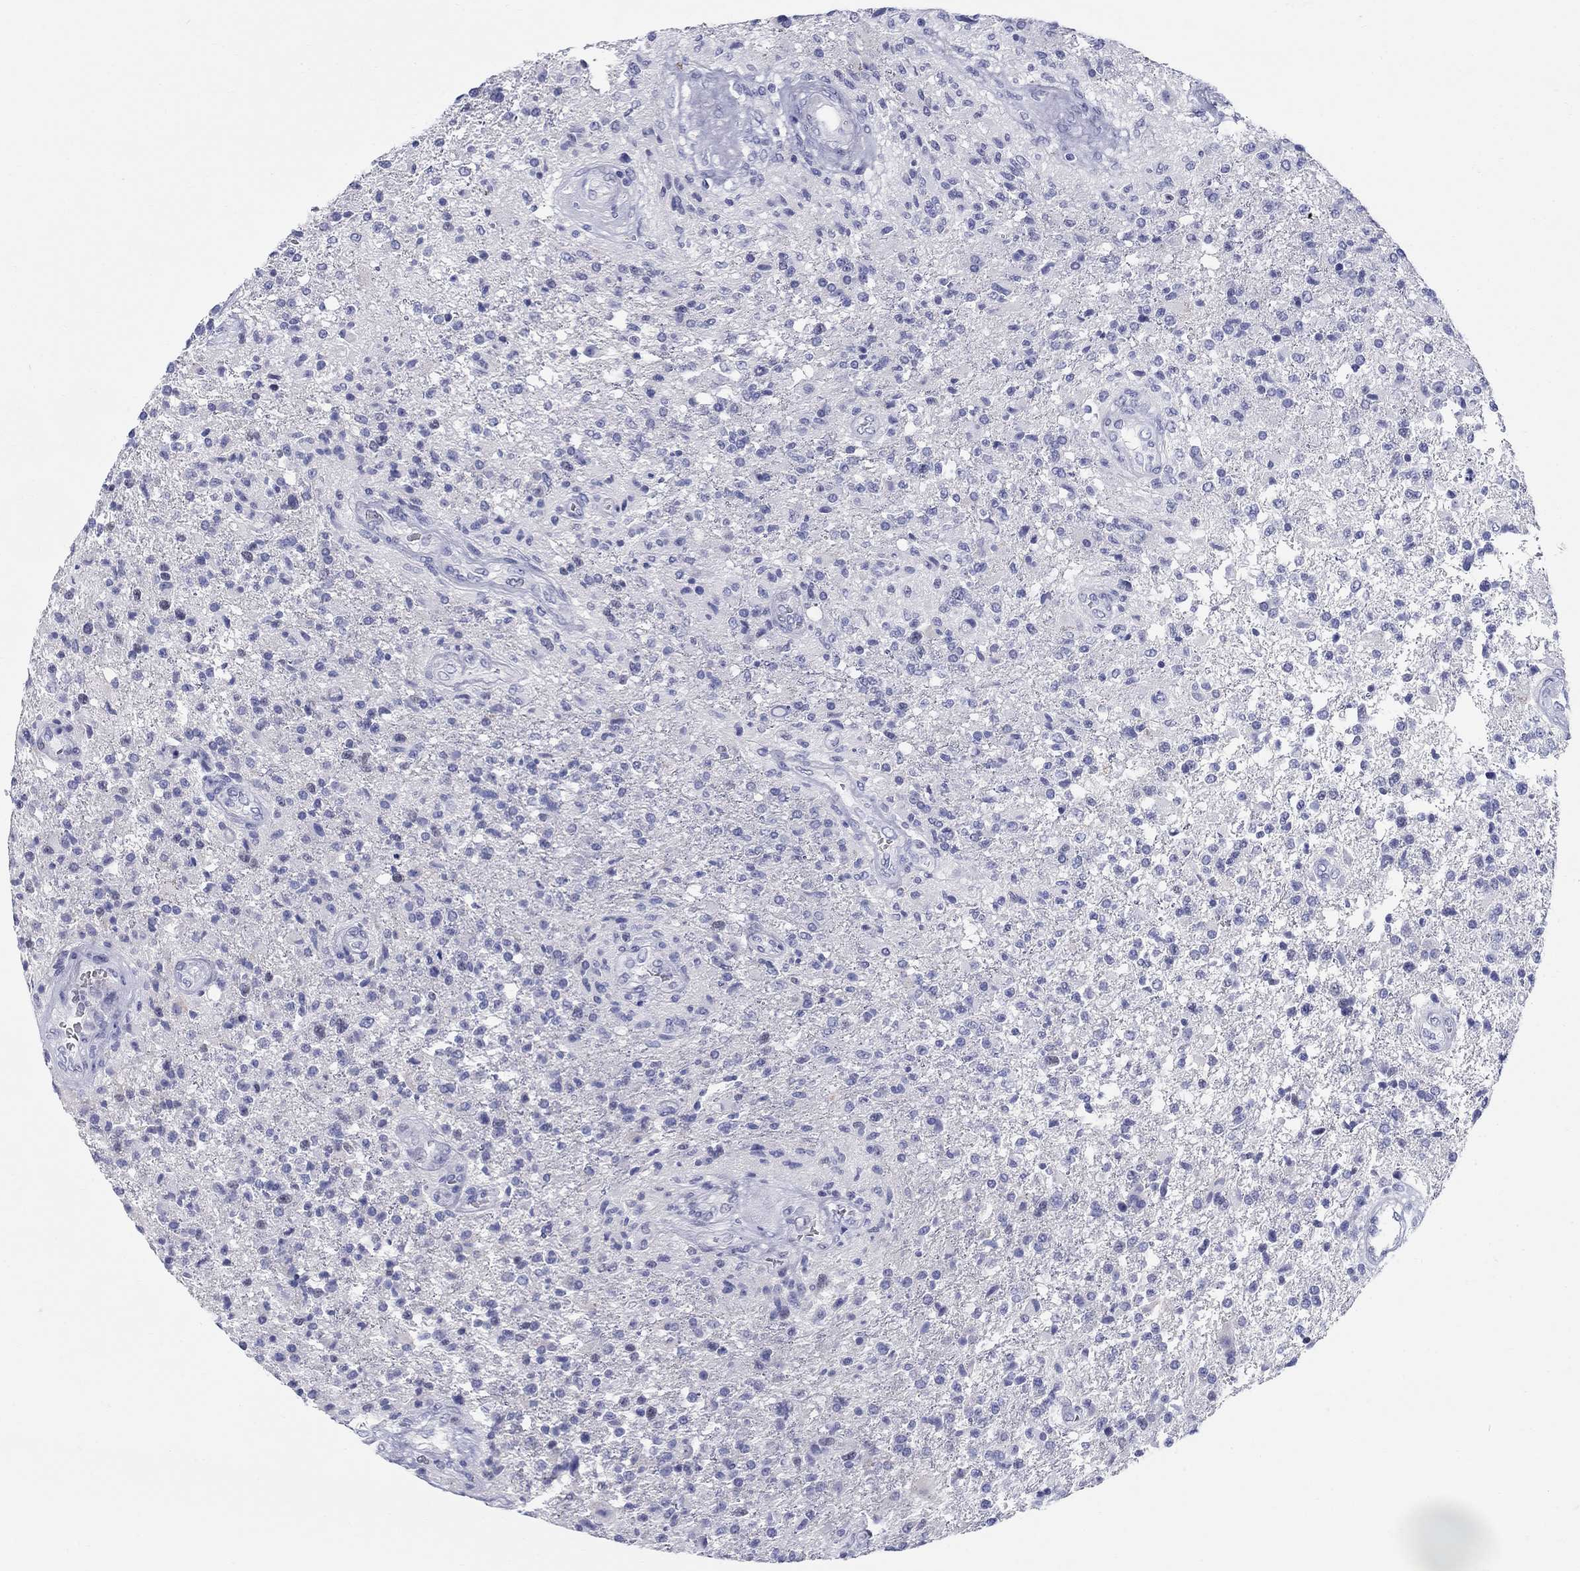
{"staining": {"intensity": "negative", "quantity": "none", "location": "none"}, "tissue": "glioma", "cell_type": "Tumor cells", "image_type": "cancer", "snomed": [{"axis": "morphology", "description": "Glioma, malignant, High grade"}, {"axis": "topography", "description": "Brain"}], "caption": "High magnification brightfield microscopy of malignant glioma (high-grade) stained with DAB (brown) and counterstained with hematoxylin (blue): tumor cells show no significant positivity.", "gene": "LAMP5", "patient": {"sex": "male", "age": 56}}